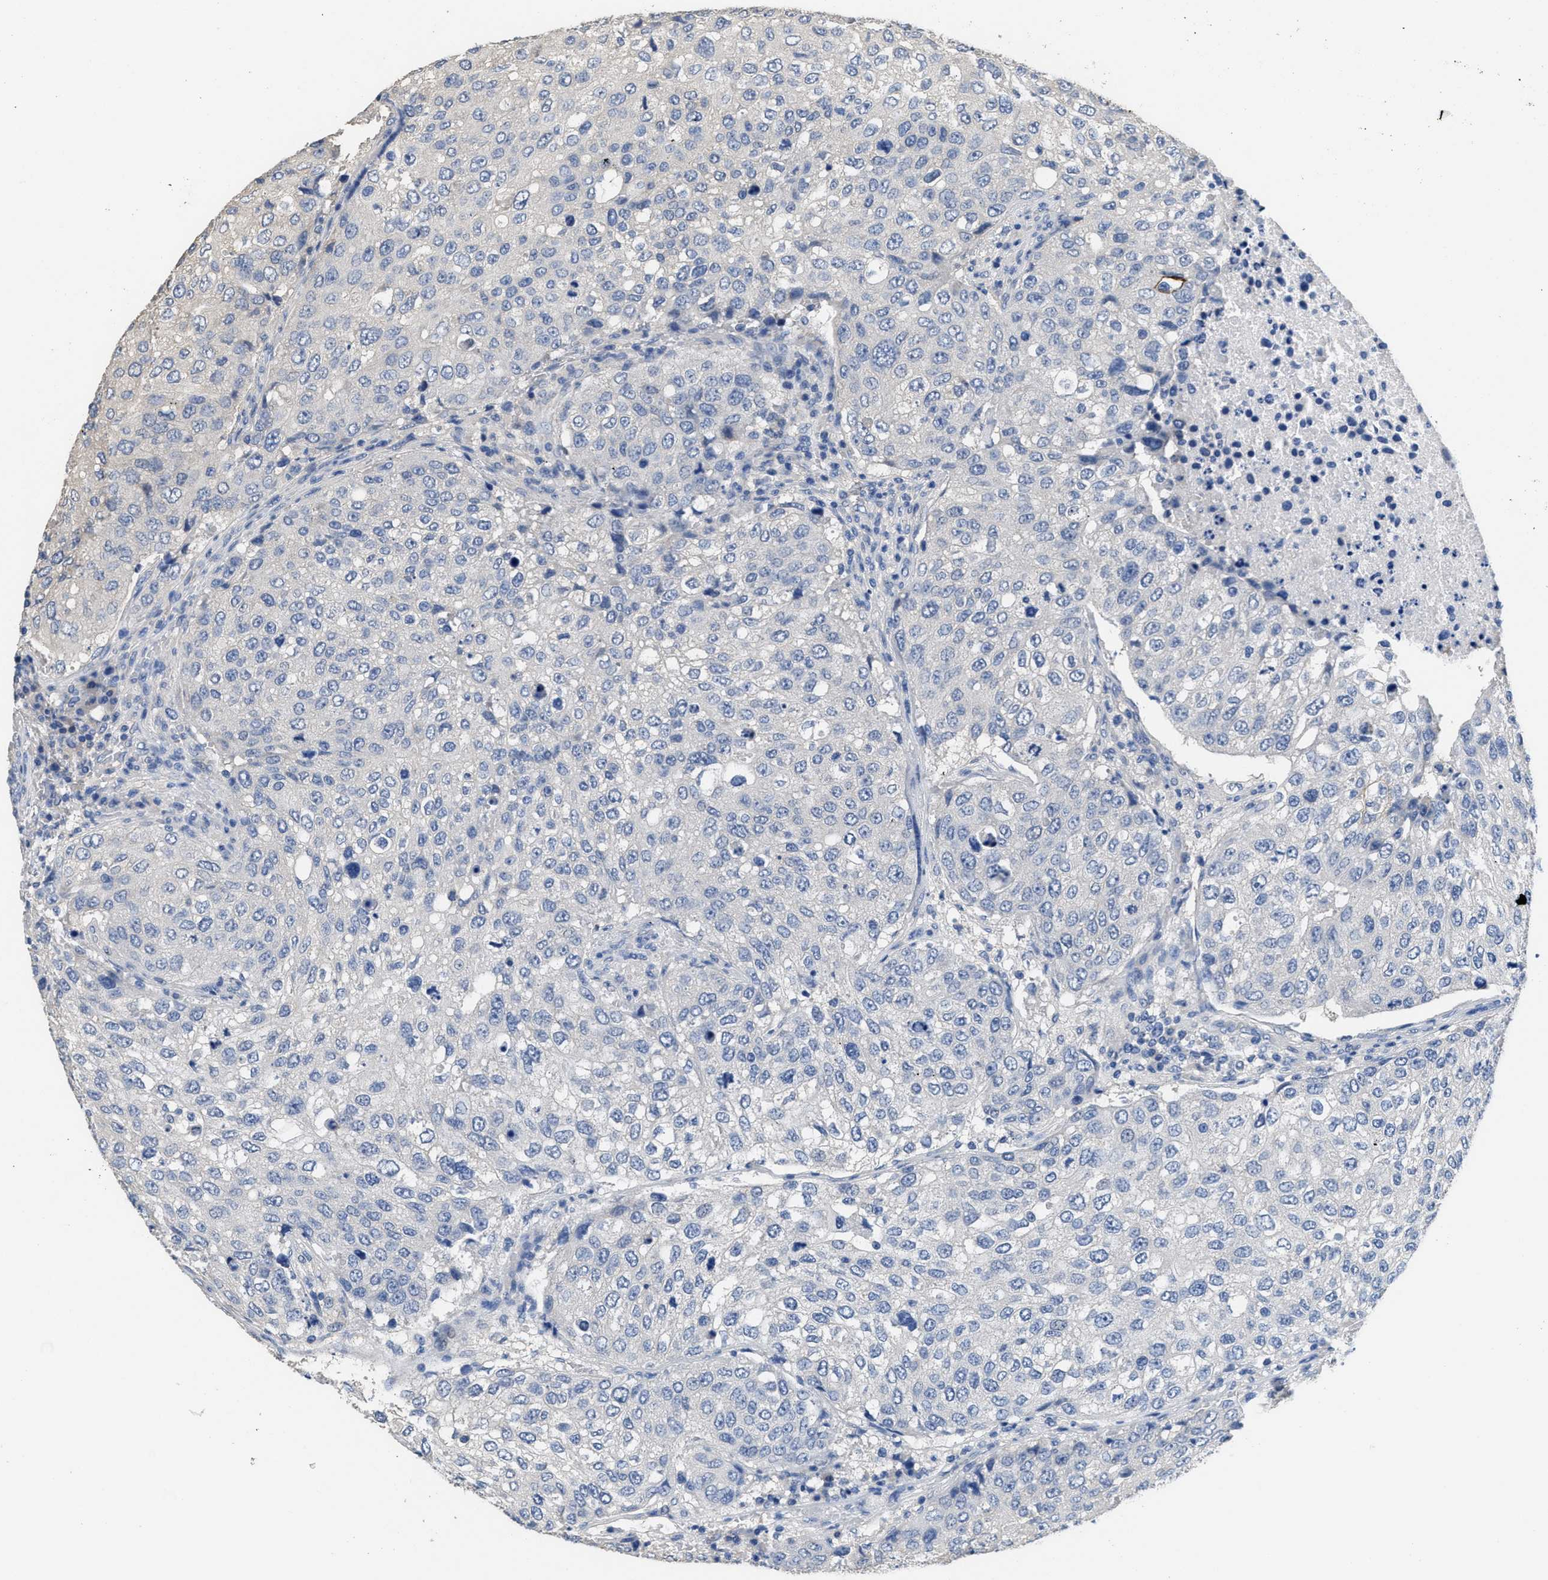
{"staining": {"intensity": "negative", "quantity": "none", "location": "none"}, "tissue": "urothelial cancer", "cell_type": "Tumor cells", "image_type": "cancer", "snomed": [{"axis": "morphology", "description": "Urothelial carcinoma, High grade"}, {"axis": "topography", "description": "Lymph node"}, {"axis": "topography", "description": "Urinary bladder"}], "caption": "Tumor cells show no significant expression in urothelial carcinoma (high-grade).", "gene": "CA9", "patient": {"sex": "male", "age": 51}}